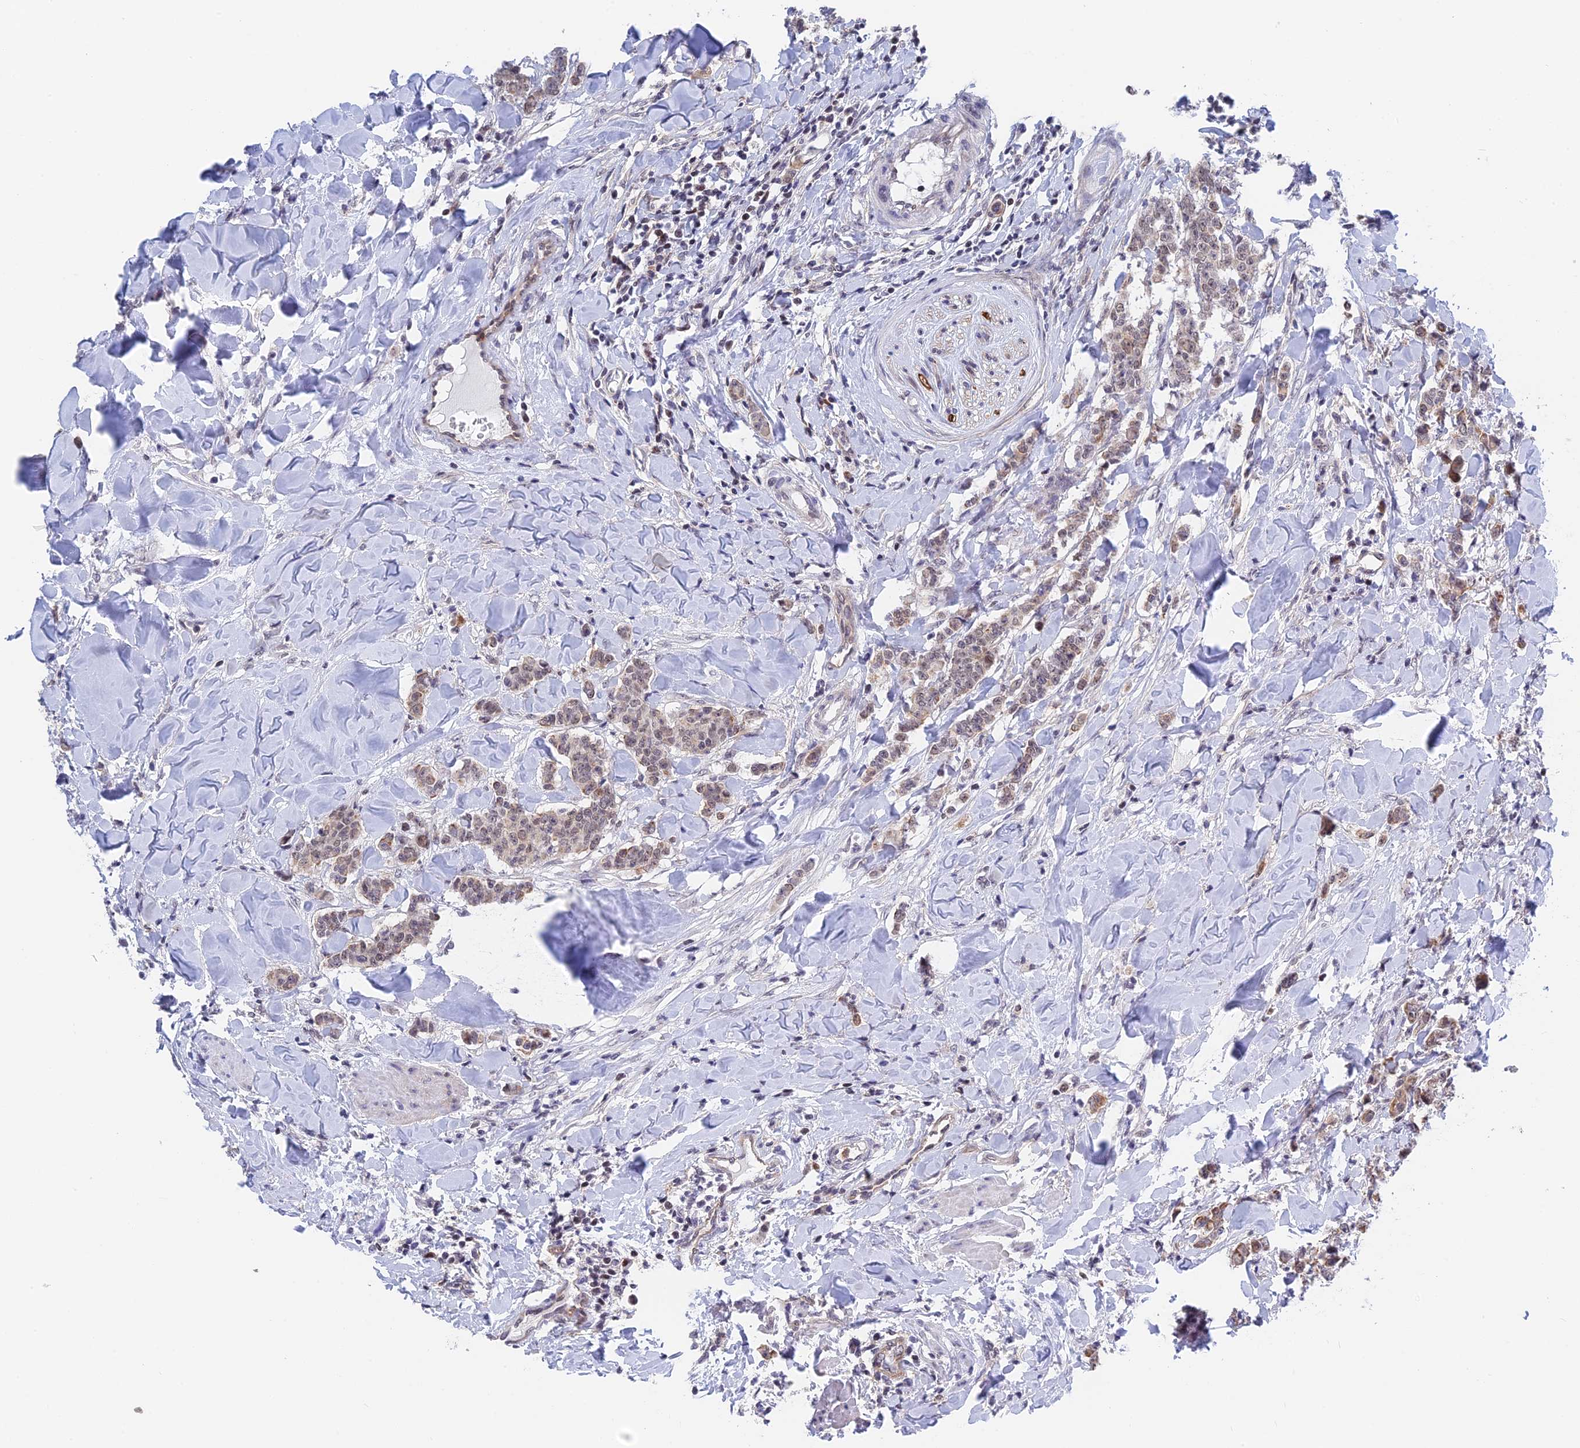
{"staining": {"intensity": "weak", "quantity": "<25%", "location": "cytoplasmic/membranous"}, "tissue": "breast cancer", "cell_type": "Tumor cells", "image_type": "cancer", "snomed": [{"axis": "morphology", "description": "Duct carcinoma"}, {"axis": "topography", "description": "Breast"}], "caption": "Immunohistochemistry (IHC) photomicrograph of human breast cancer (infiltrating ductal carcinoma) stained for a protein (brown), which shows no staining in tumor cells.", "gene": "TCEA1", "patient": {"sex": "female", "age": 40}}